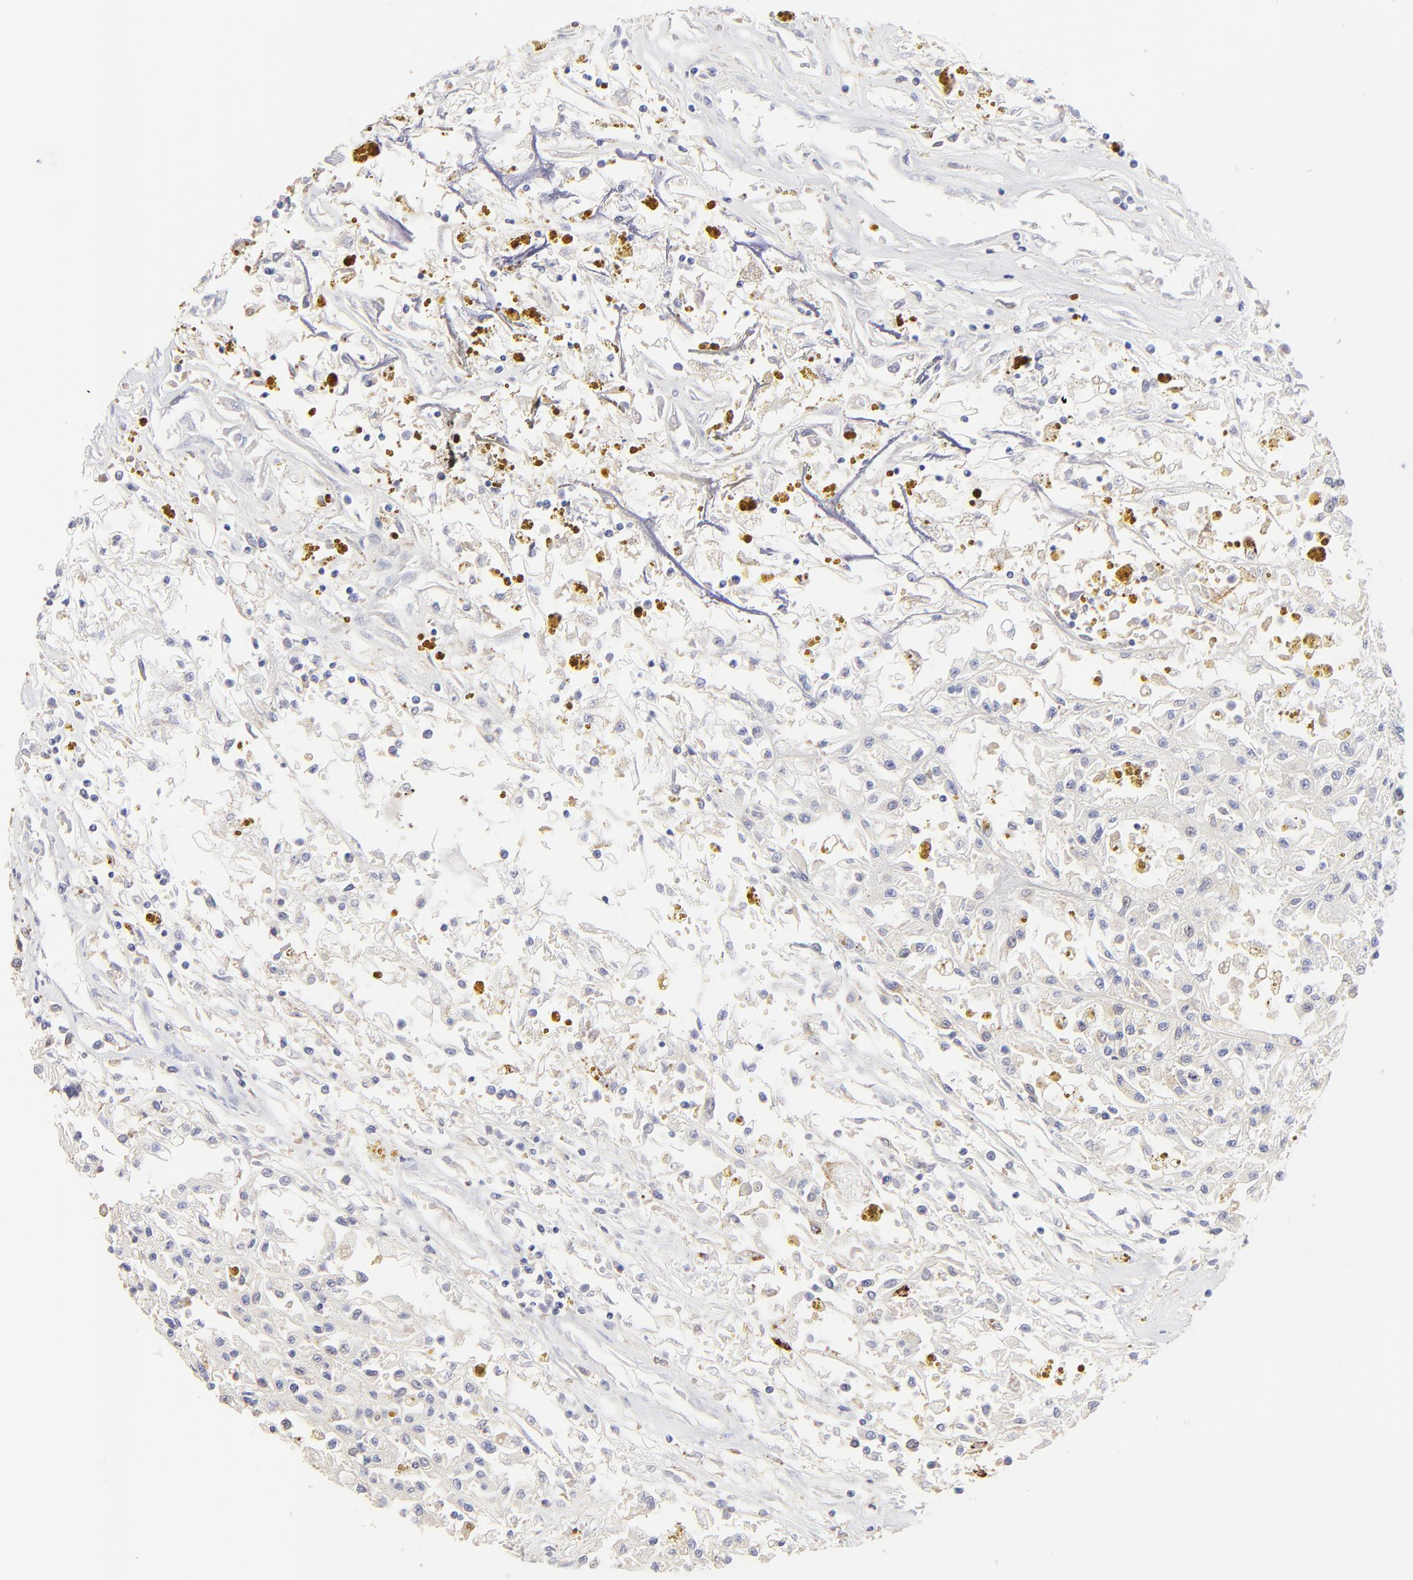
{"staining": {"intensity": "negative", "quantity": "none", "location": "none"}, "tissue": "renal cancer", "cell_type": "Tumor cells", "image_type": "cancer", "snomed": [{"axis": "morphology", "description": "Adenocarcinoma, NOS"}, {"axis": "topography", "description": "Kidney"}], "caption": "Renal cancer (adenocarcinoma) stained for a protein using IHC demonstrates no positivity tumor cells.", "gene": "LHFPL1", "patient": {"sex": "male", "age": 78}}